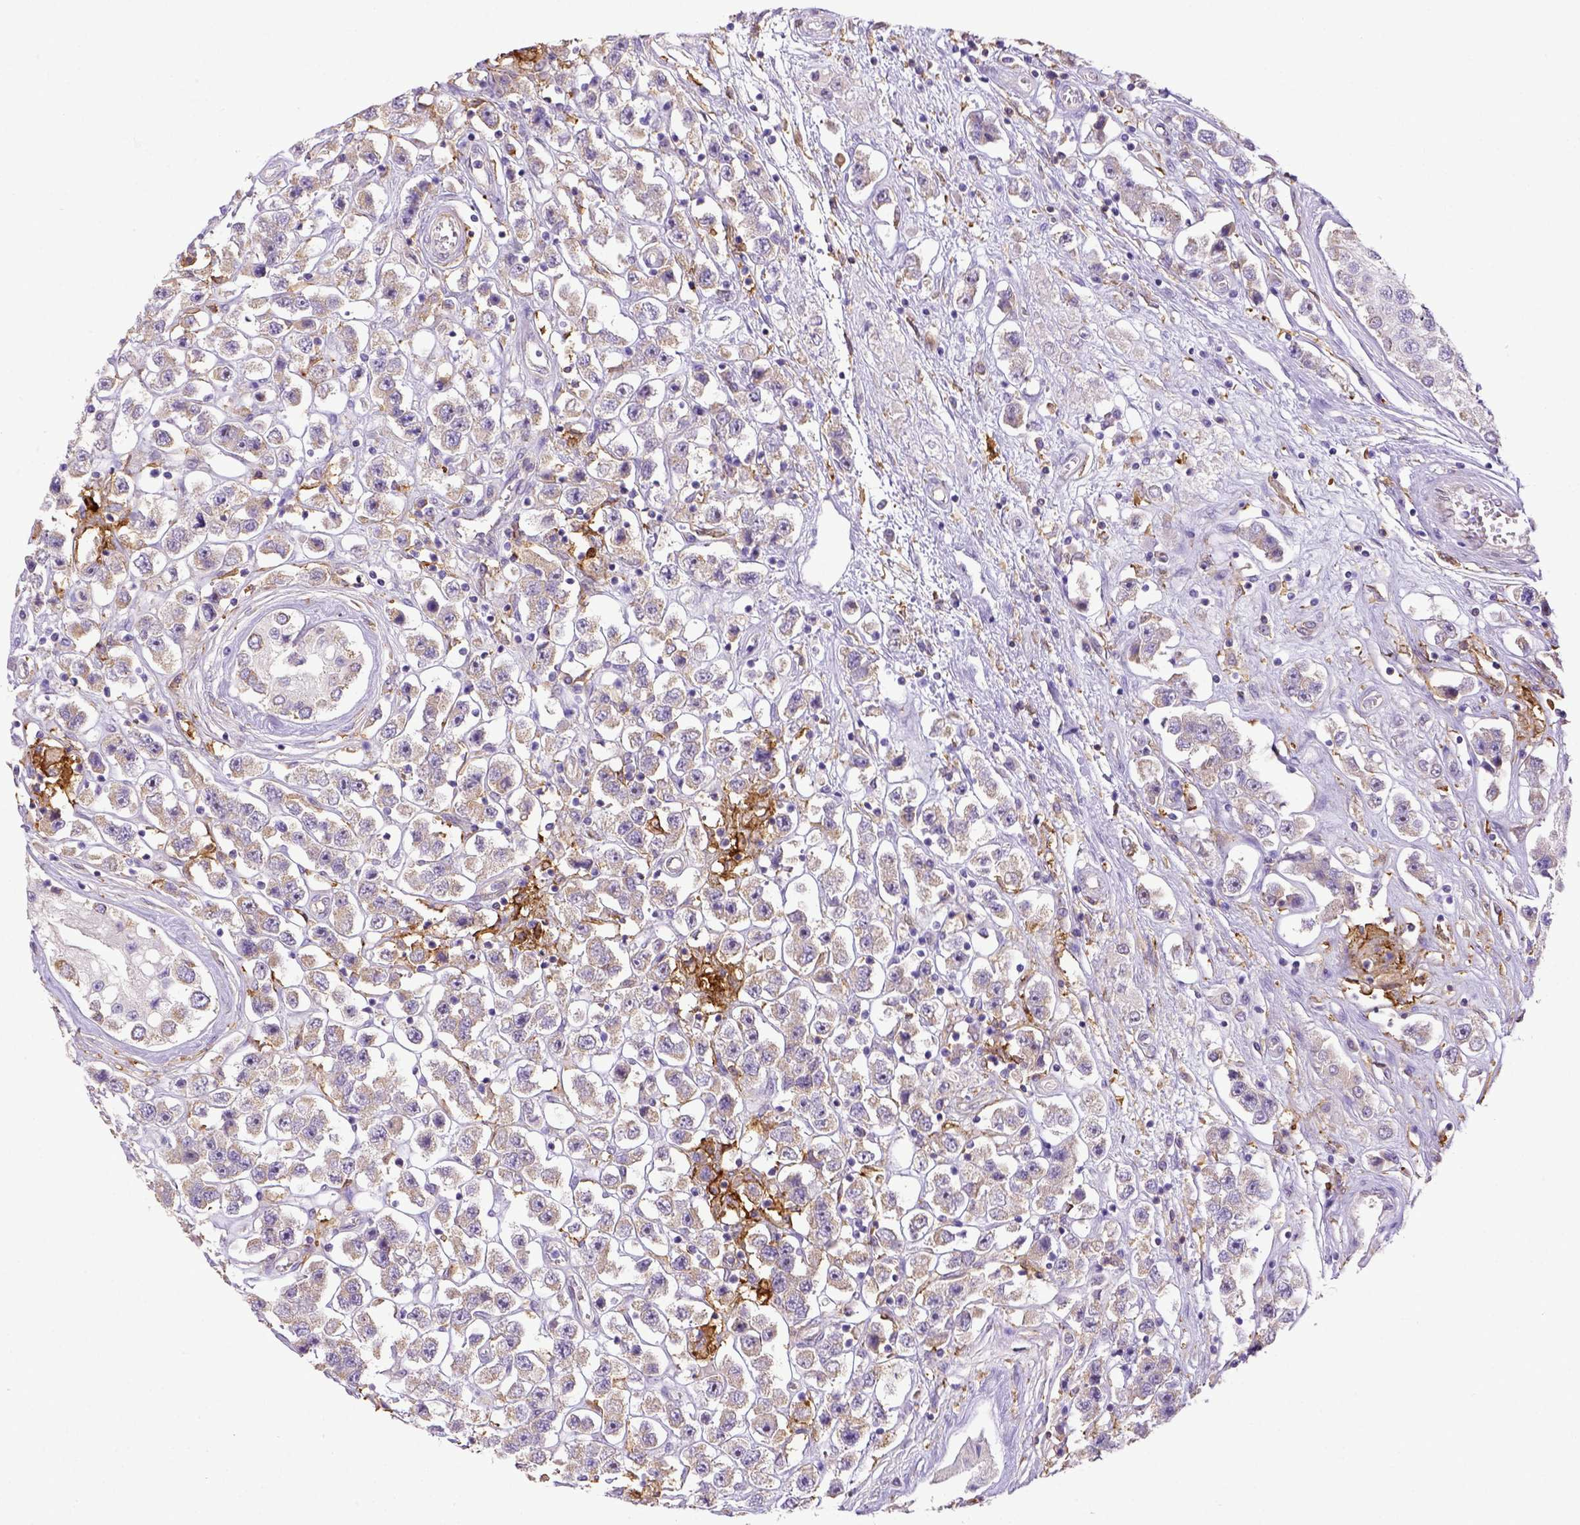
{"staining": {"intensity": "negative", "quantity": "none", "location": "none"}, "tissue": "testis cancer", "cell_type": "Tumor cells", "image_type": "cancer", "snomed": [{"axis": "morphology", "description": "Seminoma, NOS"}, {"axis": "topography", "description": "Testis"}], "caption": "Testis cancer stained for a protein using immunohistochemistry exhibits no expression tumor cells.", "gene": "CD40", "patient": {"sex": "male", "age": 45}}